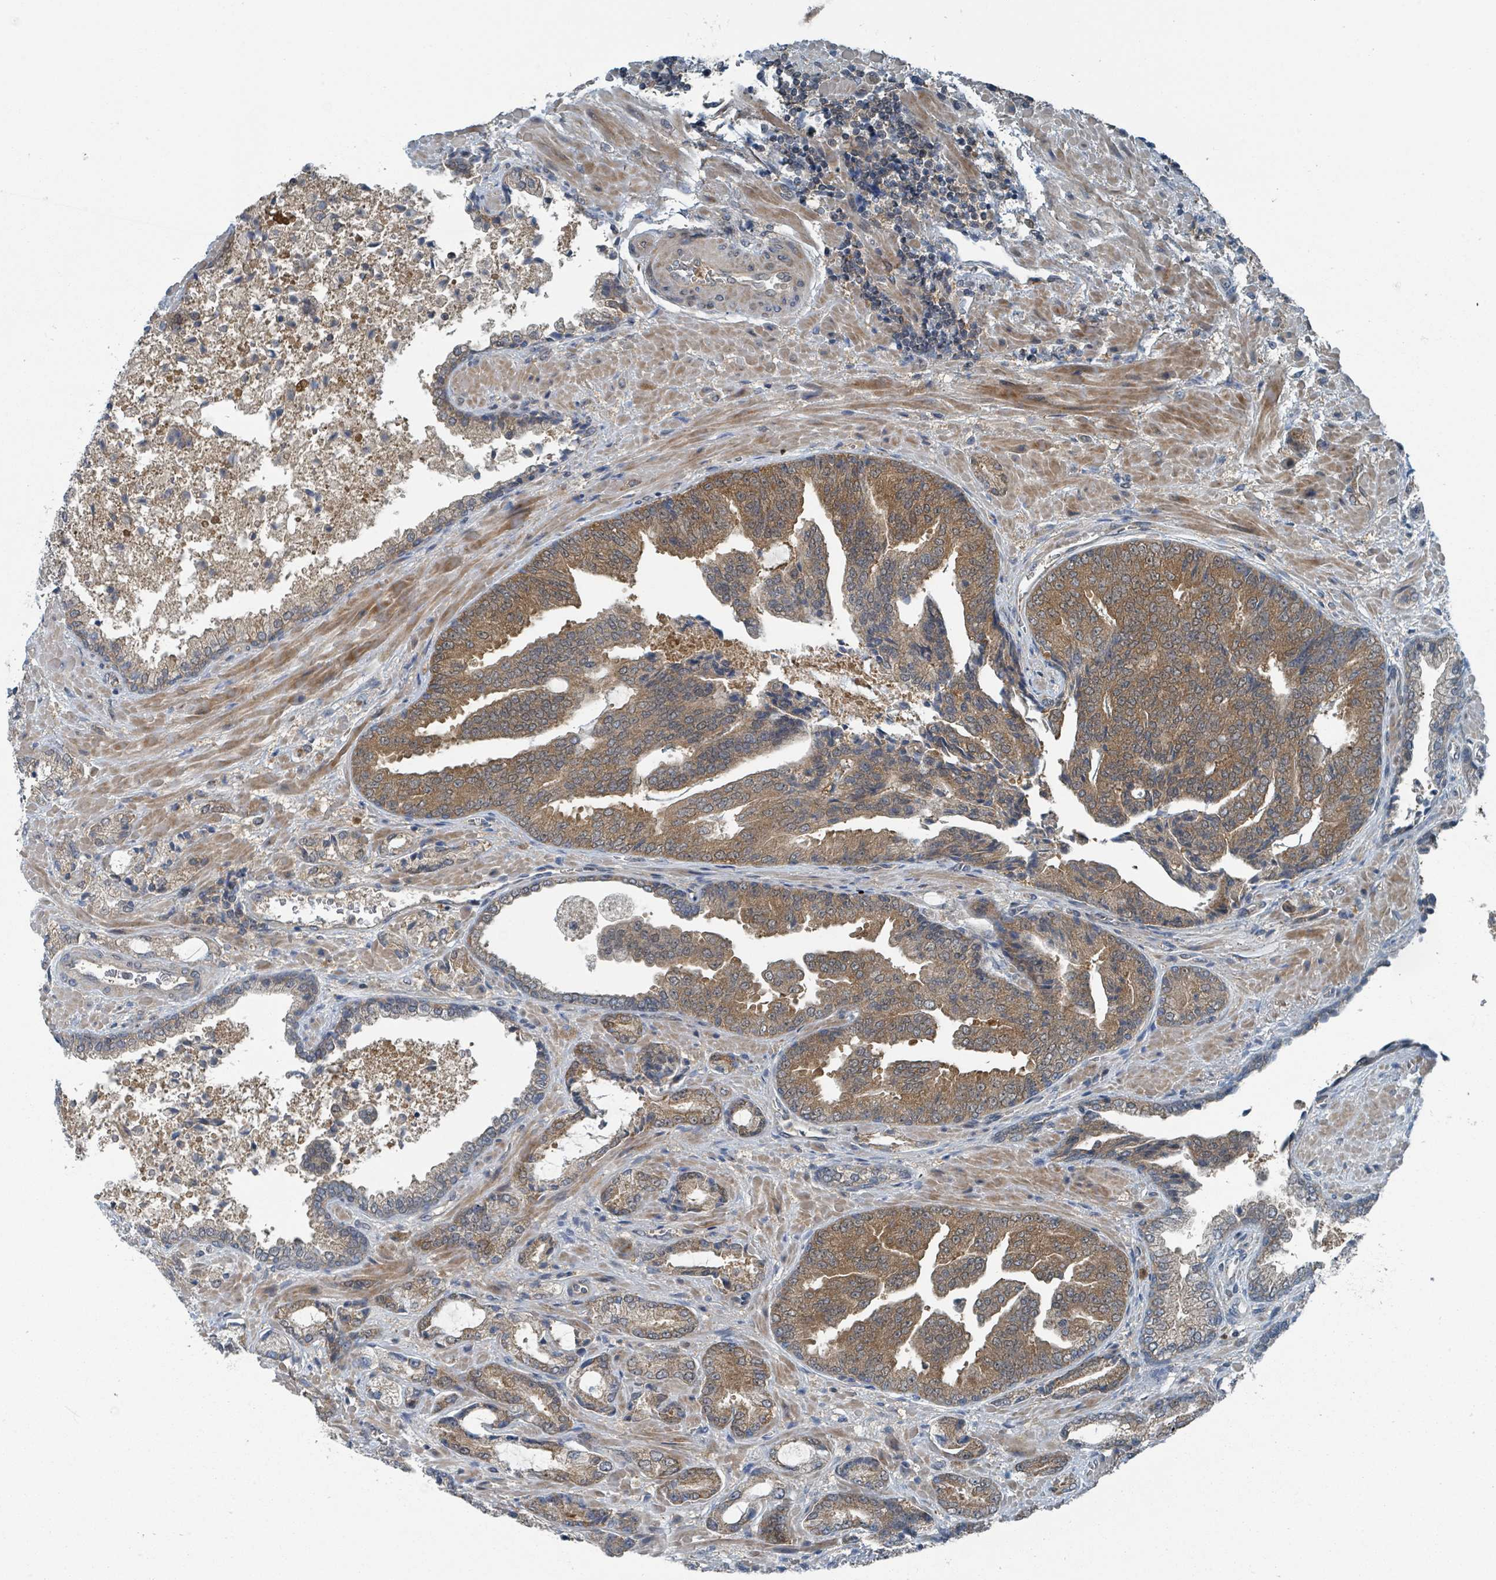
{"staining": {"intensity": "moderate", "quantity": ">75%", "location": "cytoplasmic/membranous"}, "tissue": "prostate cancer", "cell_type": "Tumor cells", "image_type": "cancer", "snomed": [{"axis": "morphology", "description": "Adenocarcinoma, High grade"}, {"axis": "topography", "description": "Prostate"}], "caption": "Moderate cytoplasmic/membranous protein positivity is seen in approximately >75% of tumor cells in prostate cancer (high-grade adenocarcinoma).", "gene": "GOLGA7", "patient": {"sex": "male", "age": 68}}